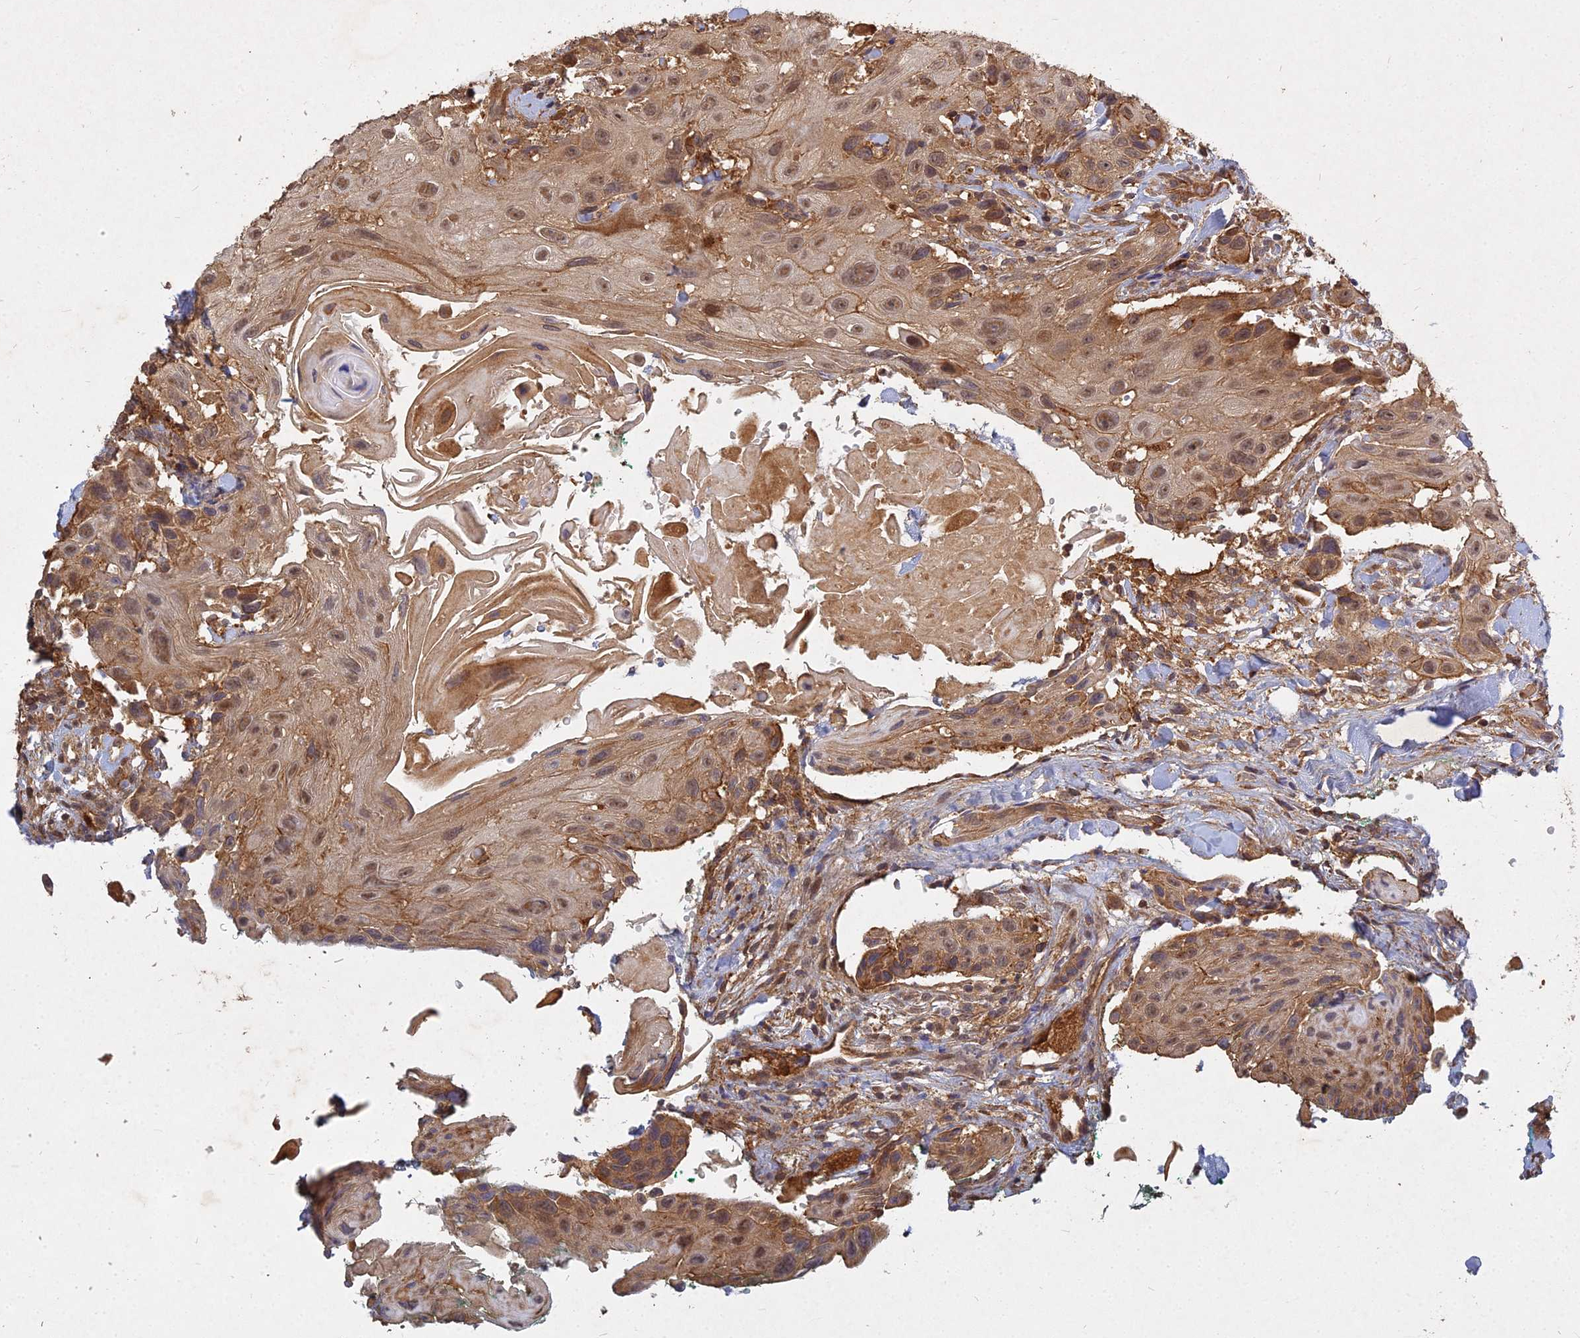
{"staining": {"intensity": "moderate", "quantity": ">75%", "location": "cytoplasmic/membranous,nuclear"}, "tissue": "head and neck cancer", "cell_type": "Tumor cells", "image_type": "cancer", "snomed": [{"axis": "morphology", "description": "Squamous cell carcinoma, NOS"}, {"axis": "topography", "description": "Head-Neck"}], "caption": "Immunohistochemical staining of head and neck cancer (squamous cell carcinoma) shows moderate cytoplasmic/membranous and nuclear protein expression in approximately >75% of tumor cells. (Brightfield microscopy of DAB IHC at high magnification).", "gene": "UBE2W", "patient": {"sex": "male", "age": 81}}